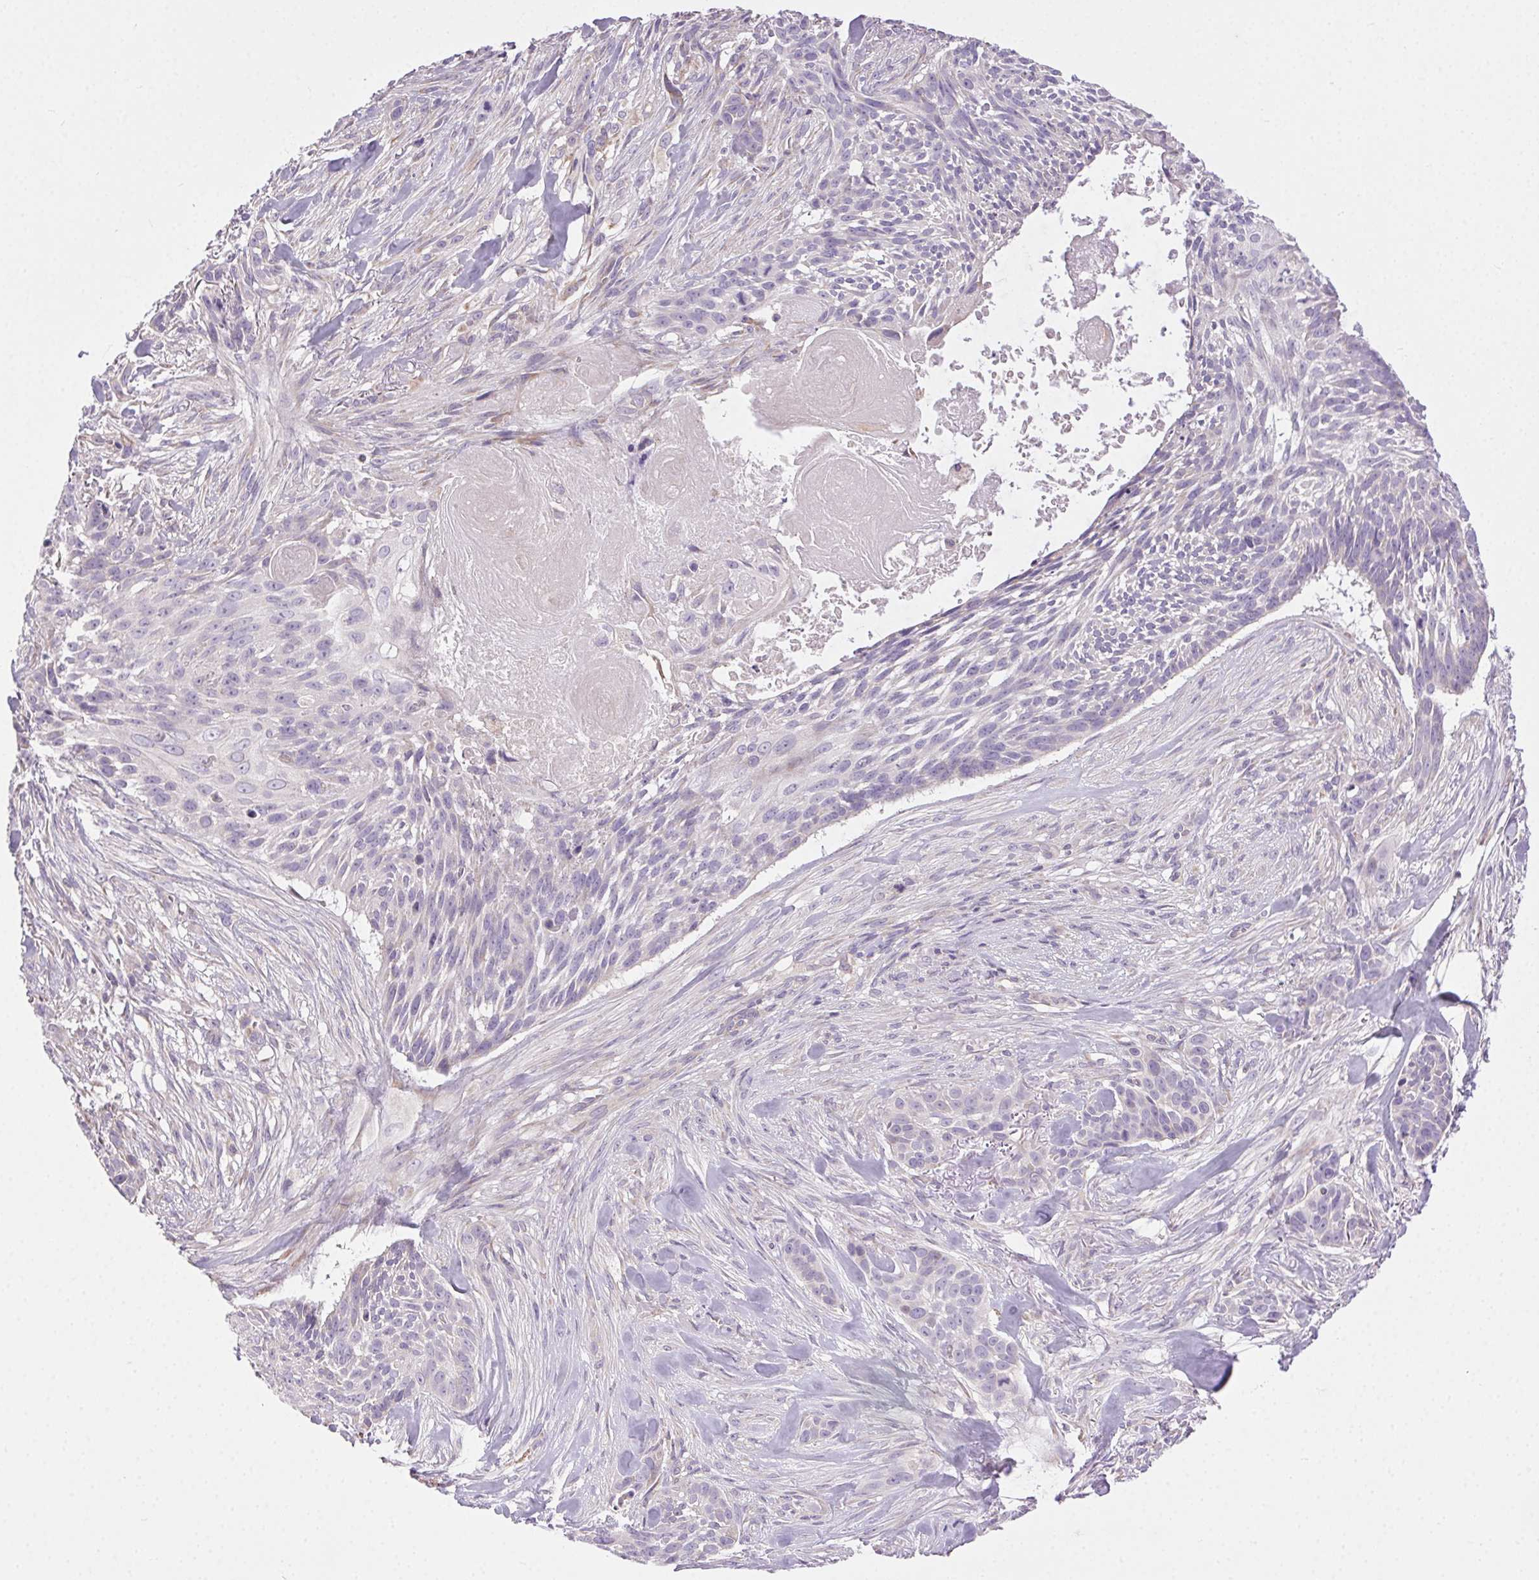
{"staining": {"intensity": "negative", "quantity": "none", "location": "none"}, "tissue": "skin cancer", "cell_type": "Tumor cells", "image_type": "cancer", "snomed": [{"axis": "morphology", "description": "Basal cell carcinoma"}, {"axis": "topography", "description": "Skin"}], "caption": "There is no significant expression in tumor cells of skin basal cell carcinoma. (Stains: DAB (3,3'-diaminobenzidine) immunohistochemistry (IHC) with hematoxylin counter stain, Microscopy: brightfield microscopy at high magnification).", "gene": "SNX31", "patient": {"sex": "male", "age": 87}}